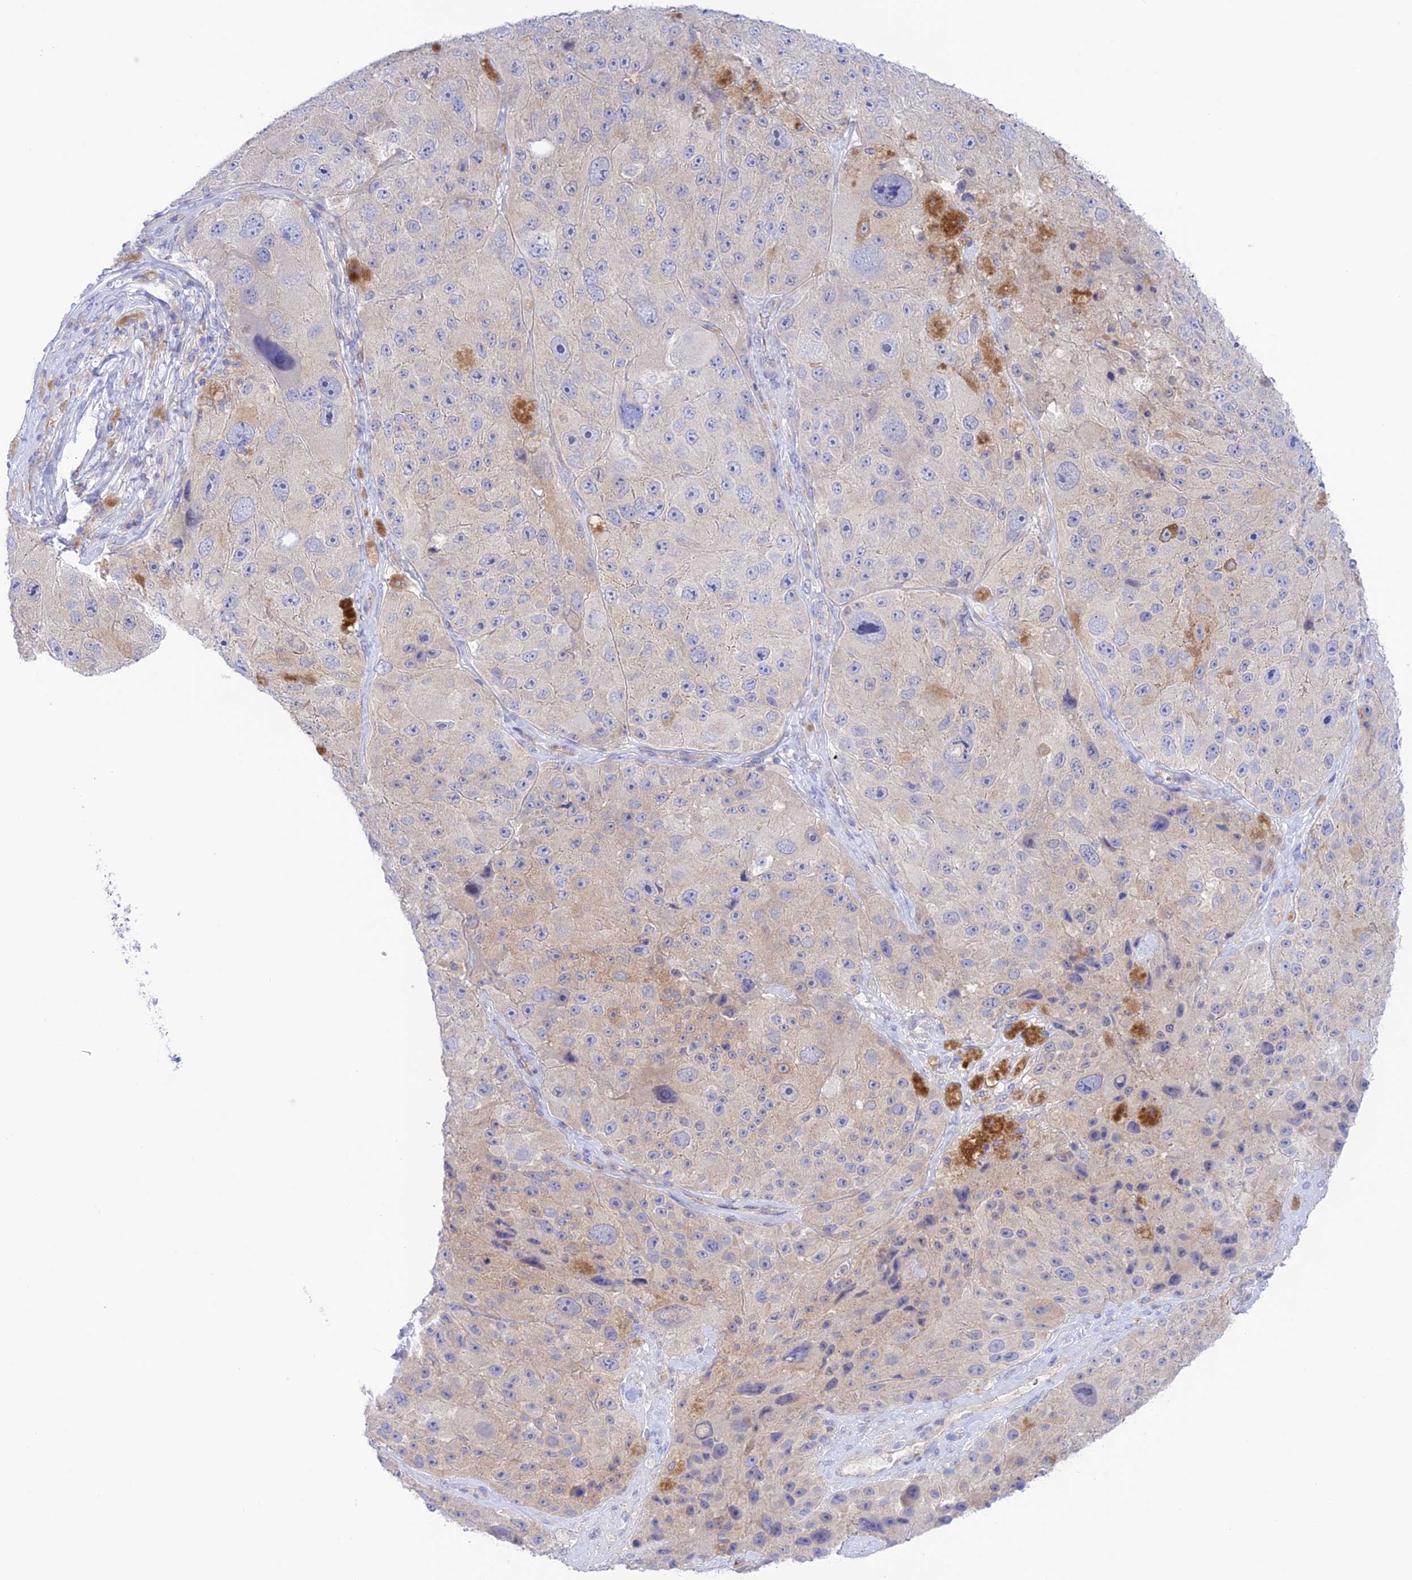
{"staining": {"intensity": "negative", "quantity": "none", "location": "none"}, "tissue": "melanoma", "cell_type": "Tumor cells", "image_type": "cancer", "snomed": [{"axis": "morphology", "description": "Malignant melanoma, Metastatic site"}, {"axis": "topography", "description": "Lymph node"}], "caption": "Tumor cells show no significant expression in malignant melanoma (metastatic site).", "gene": "CHSY3", "patient": {"sex": "male", "age": 62}}